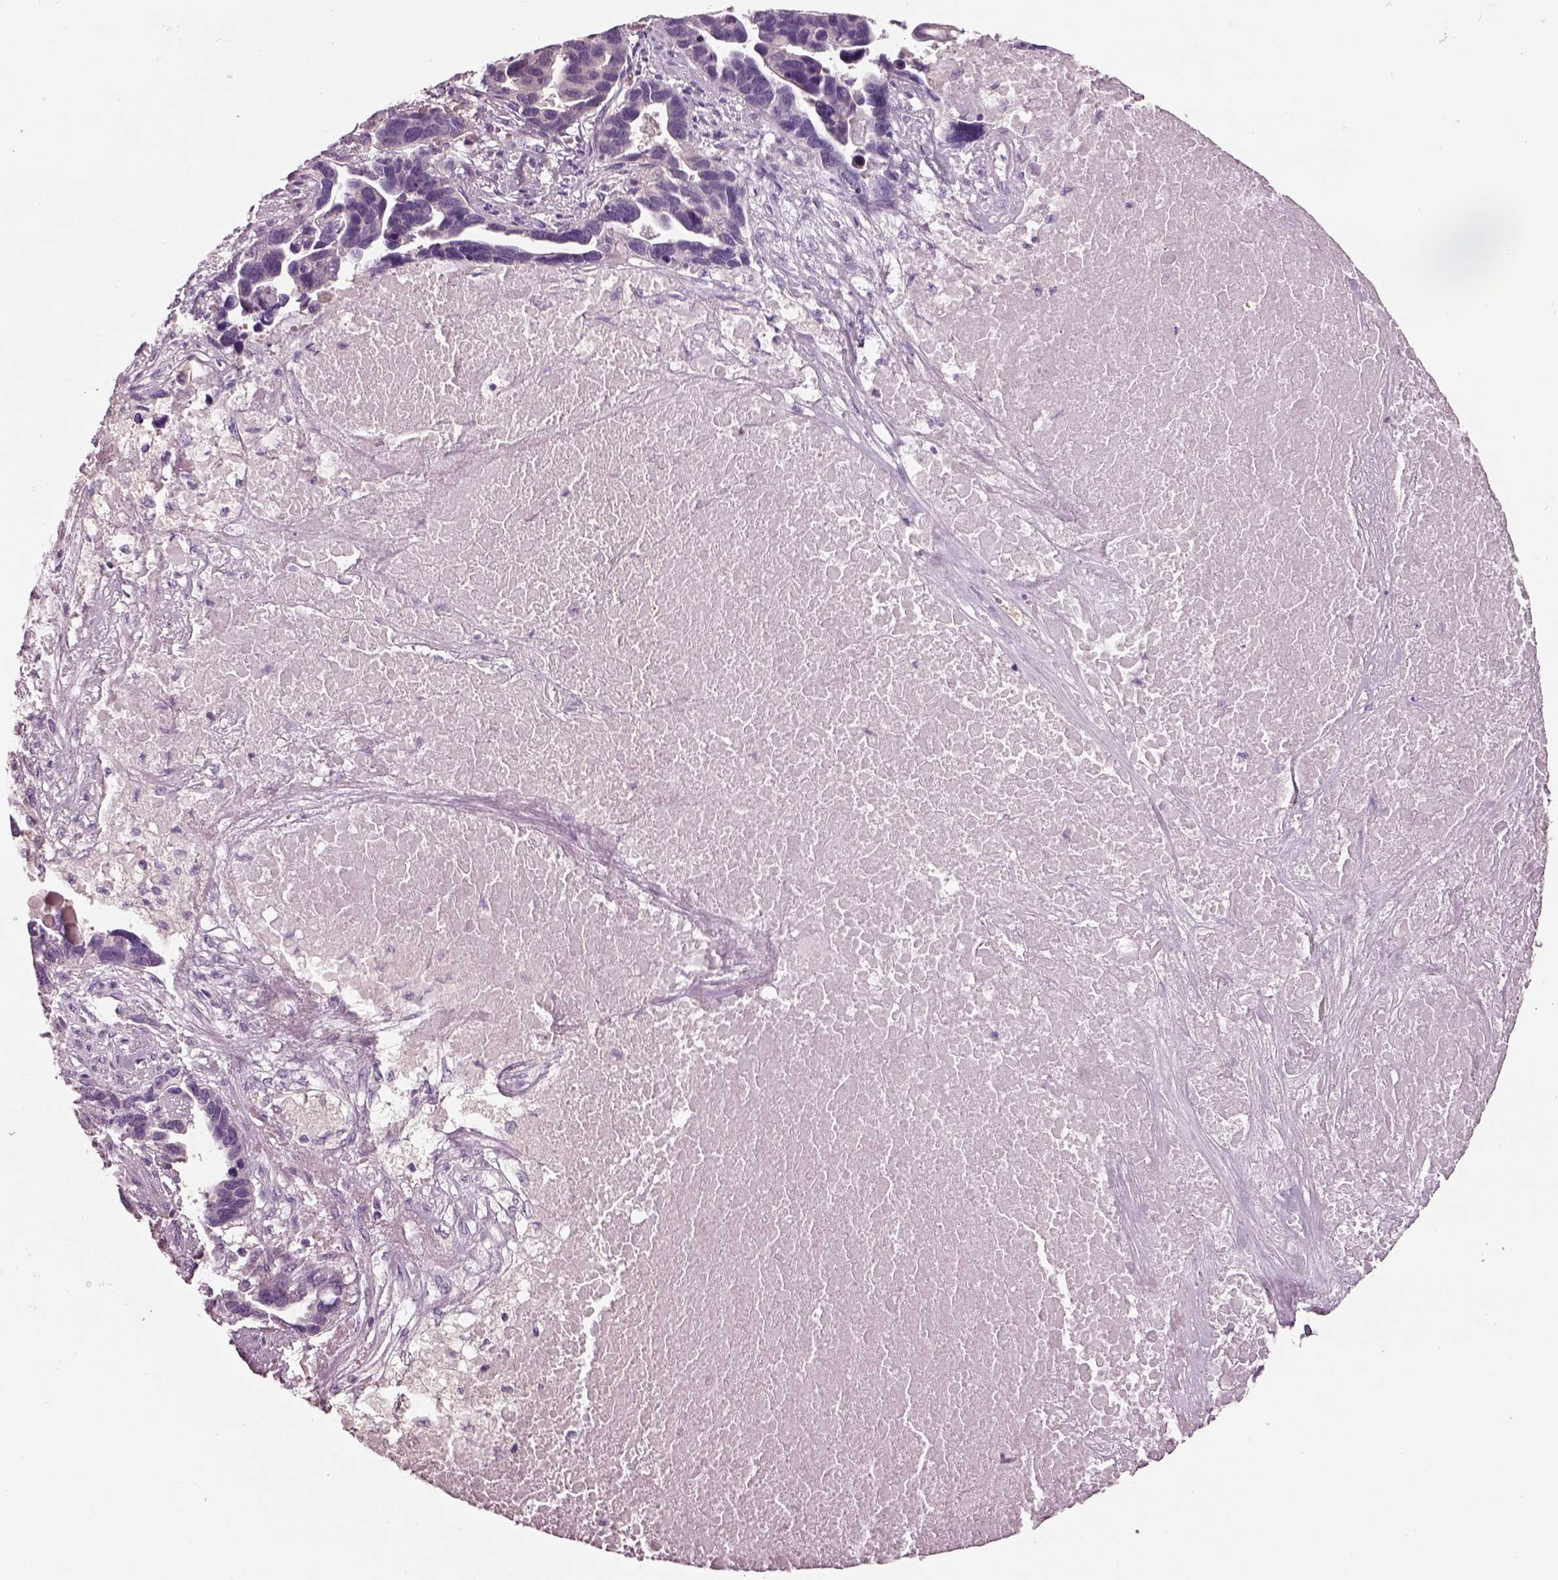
{"staining": {"intensity": "negative", "quantity": "none", "location": "none"}, "tissue": "ovarian cancer", "cell_type": "Tumor cells", "image_type": "cancer", "snomed": [{"axis": "morphology", "description": "Cystadenocarcinoma, serous, NOS"}, {"axis": "topography", "description": "Ovary"}], "caption": "Immunohistochemistry (IHC) histopathology image of neoplastic tissue: ovarian cancer (serous cystadenocarcinoma) stained with DAB demonstrates no significant protein expression in tumor cells. (DAB immunohistochemistry, high magnification).", "gene": "ELSPBP1", "patient": {"sex": "female", "age": 54}}